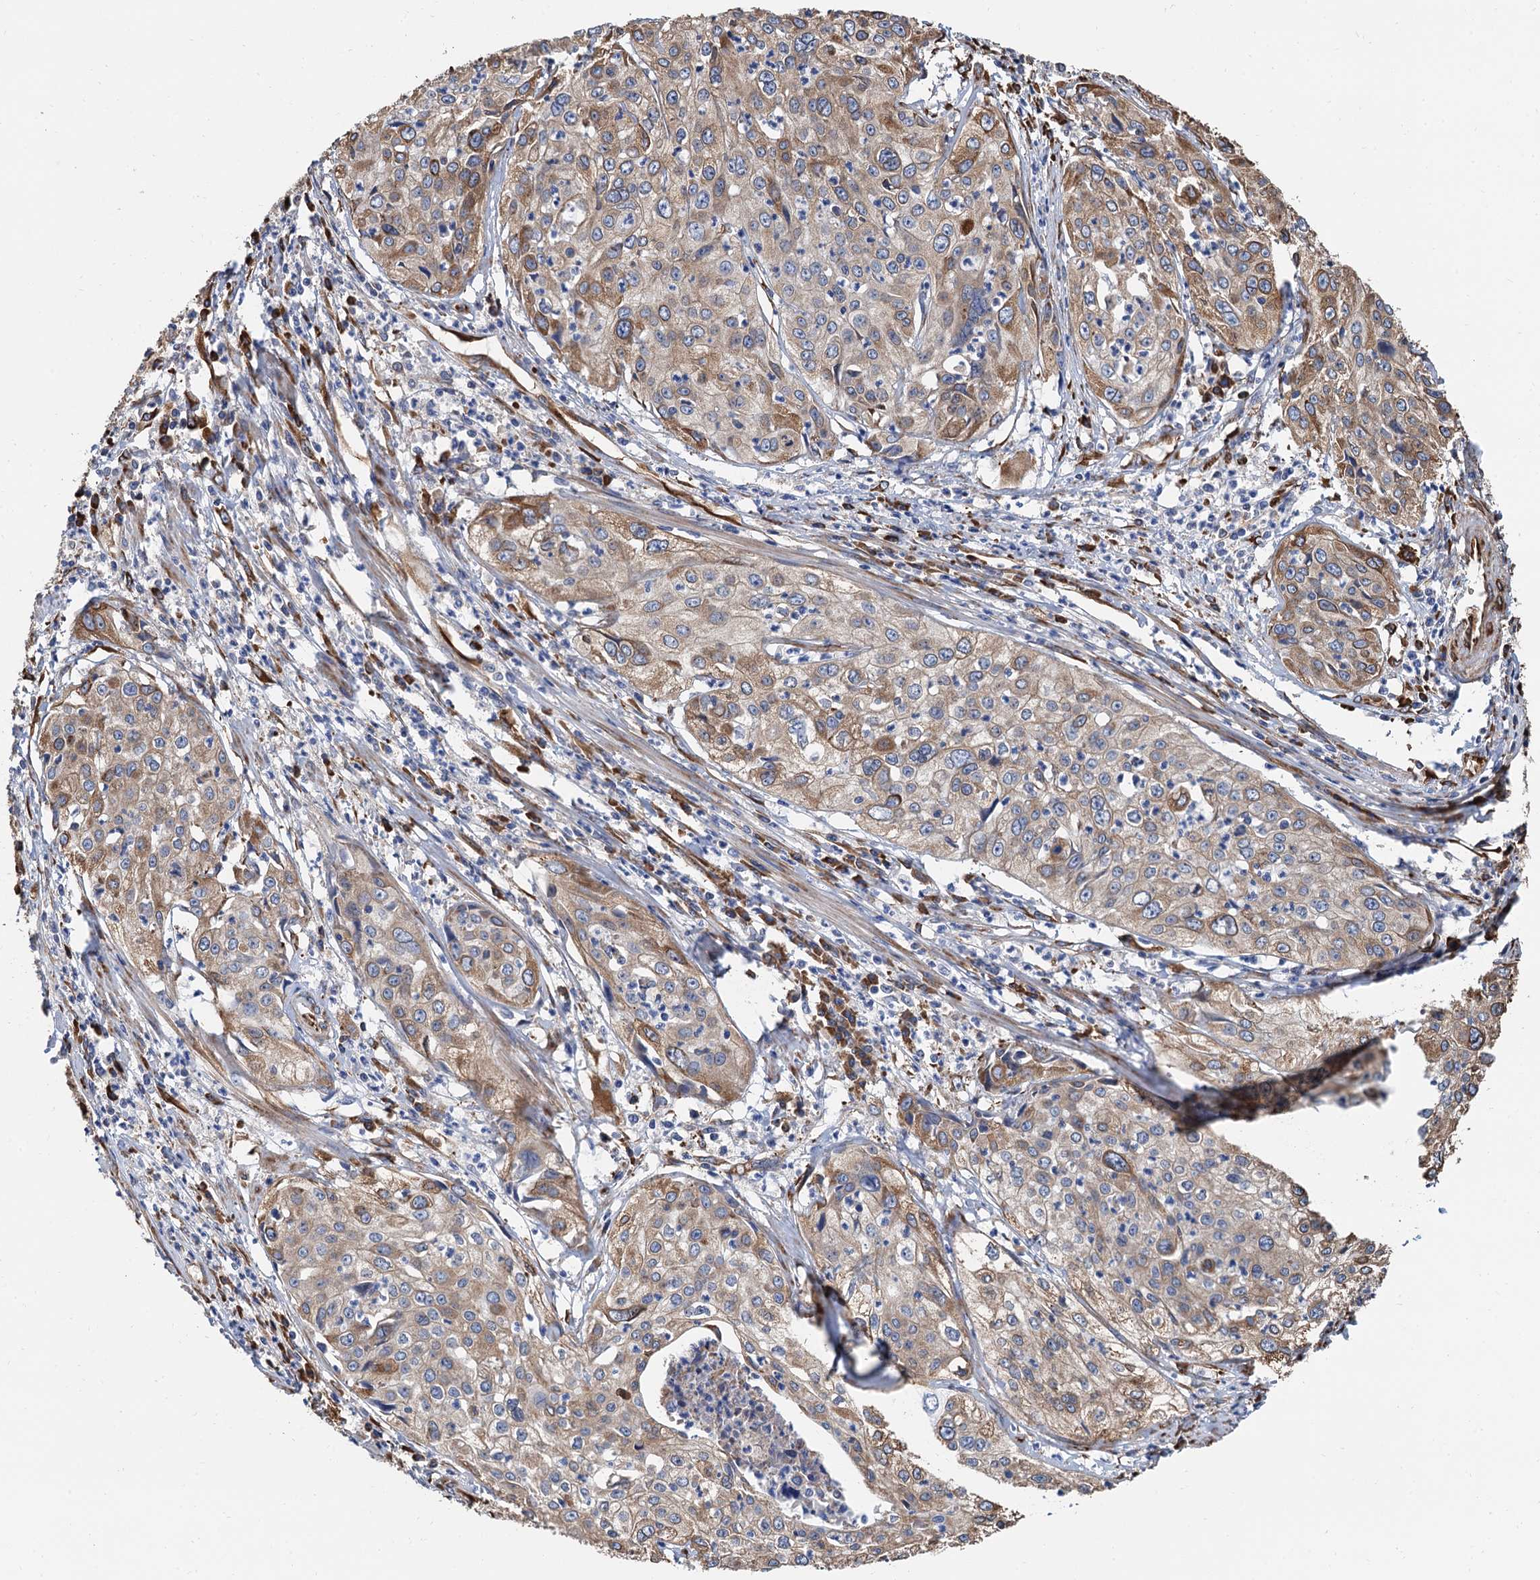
{"staining": {"intensity": "moderate", "quantity": "25%-75%", "location": "cytoplasmic/membranous"}, "tissue": "cervical cancer", "cell_type": "Tumor cells", "image_type": "cancer", "snomed": [{"axis": "morphology", "description": "Squamous cell carcinoma, NOS"}, {"axis": "topography", "description": "Cervix"}], "caption": "High-magnification brightfield microscopy of cervical cancer stained with DAB (3,3'-diaminobenzidine) (brown) and counterstained with hematoxylin (blue). tumor cells exhibit moderate cytoplasmic/membranous expression is seen in about25%-75% of cells. The protein of interest is shown in brown color, while the nuclei are stained blue.", "gene": "CNNM1", "patient": {"sex": "female", "age": 31}}